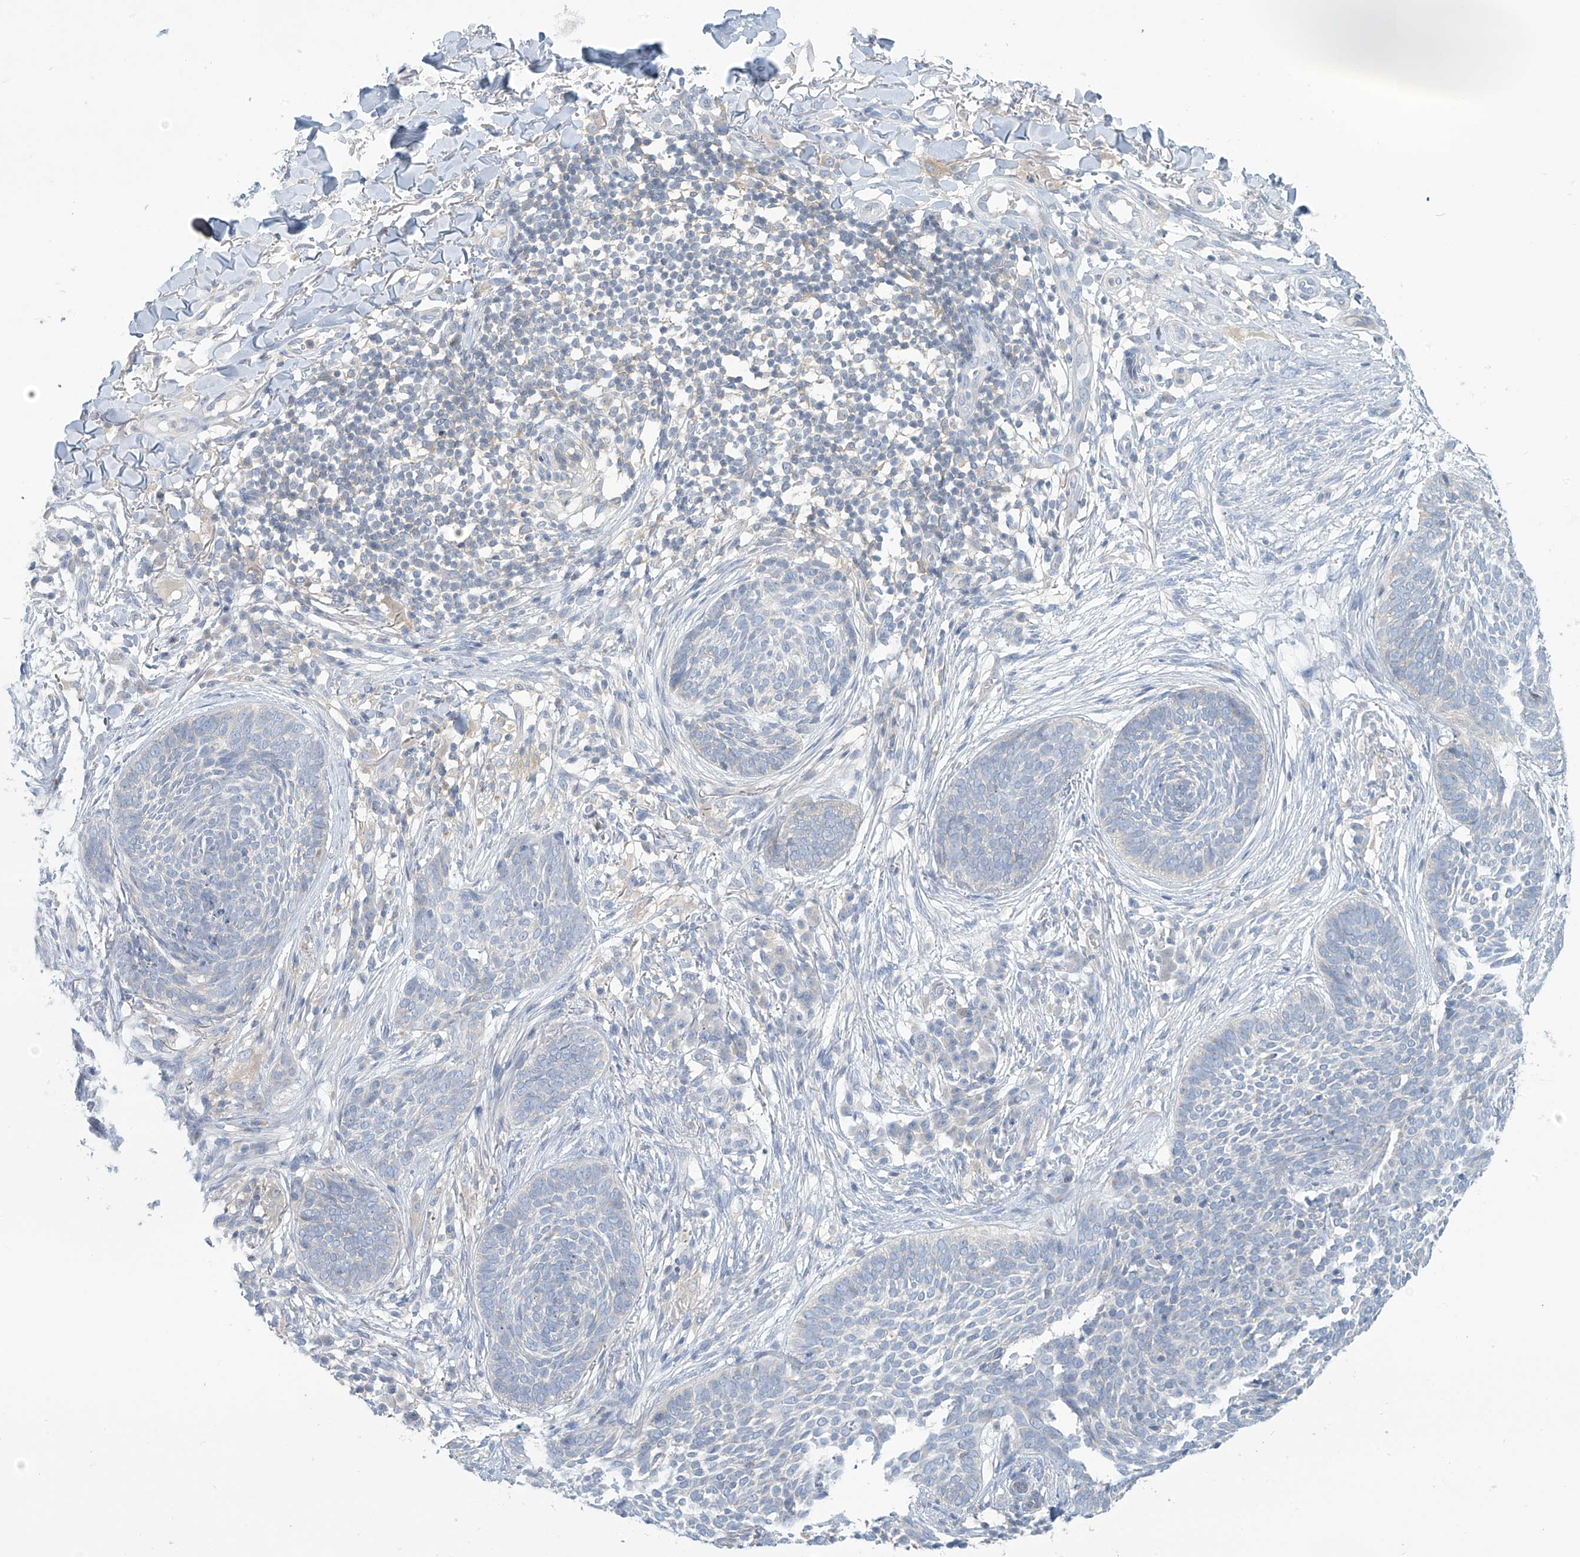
{"staining": {"intensity": "negative", "quantity": "none", "location": "none"}, "tissue": "skin cancer", "cell_type": "Tumor cells", "image_type": "cancer", "snomed": [{"axis": "morphology", "description": "Basal cell carcinoma"}, {"axis": "topography", "description": "Skin"}], "caption": "Immunohistochemistry (IHC) micrograph of human basal cell carcinoma (skin) stained for a protein (brown), which demonstrates no positivity in tumor cells.", "gene": "SLC6A12", "patient": {"sex": "female", "age": 64}}